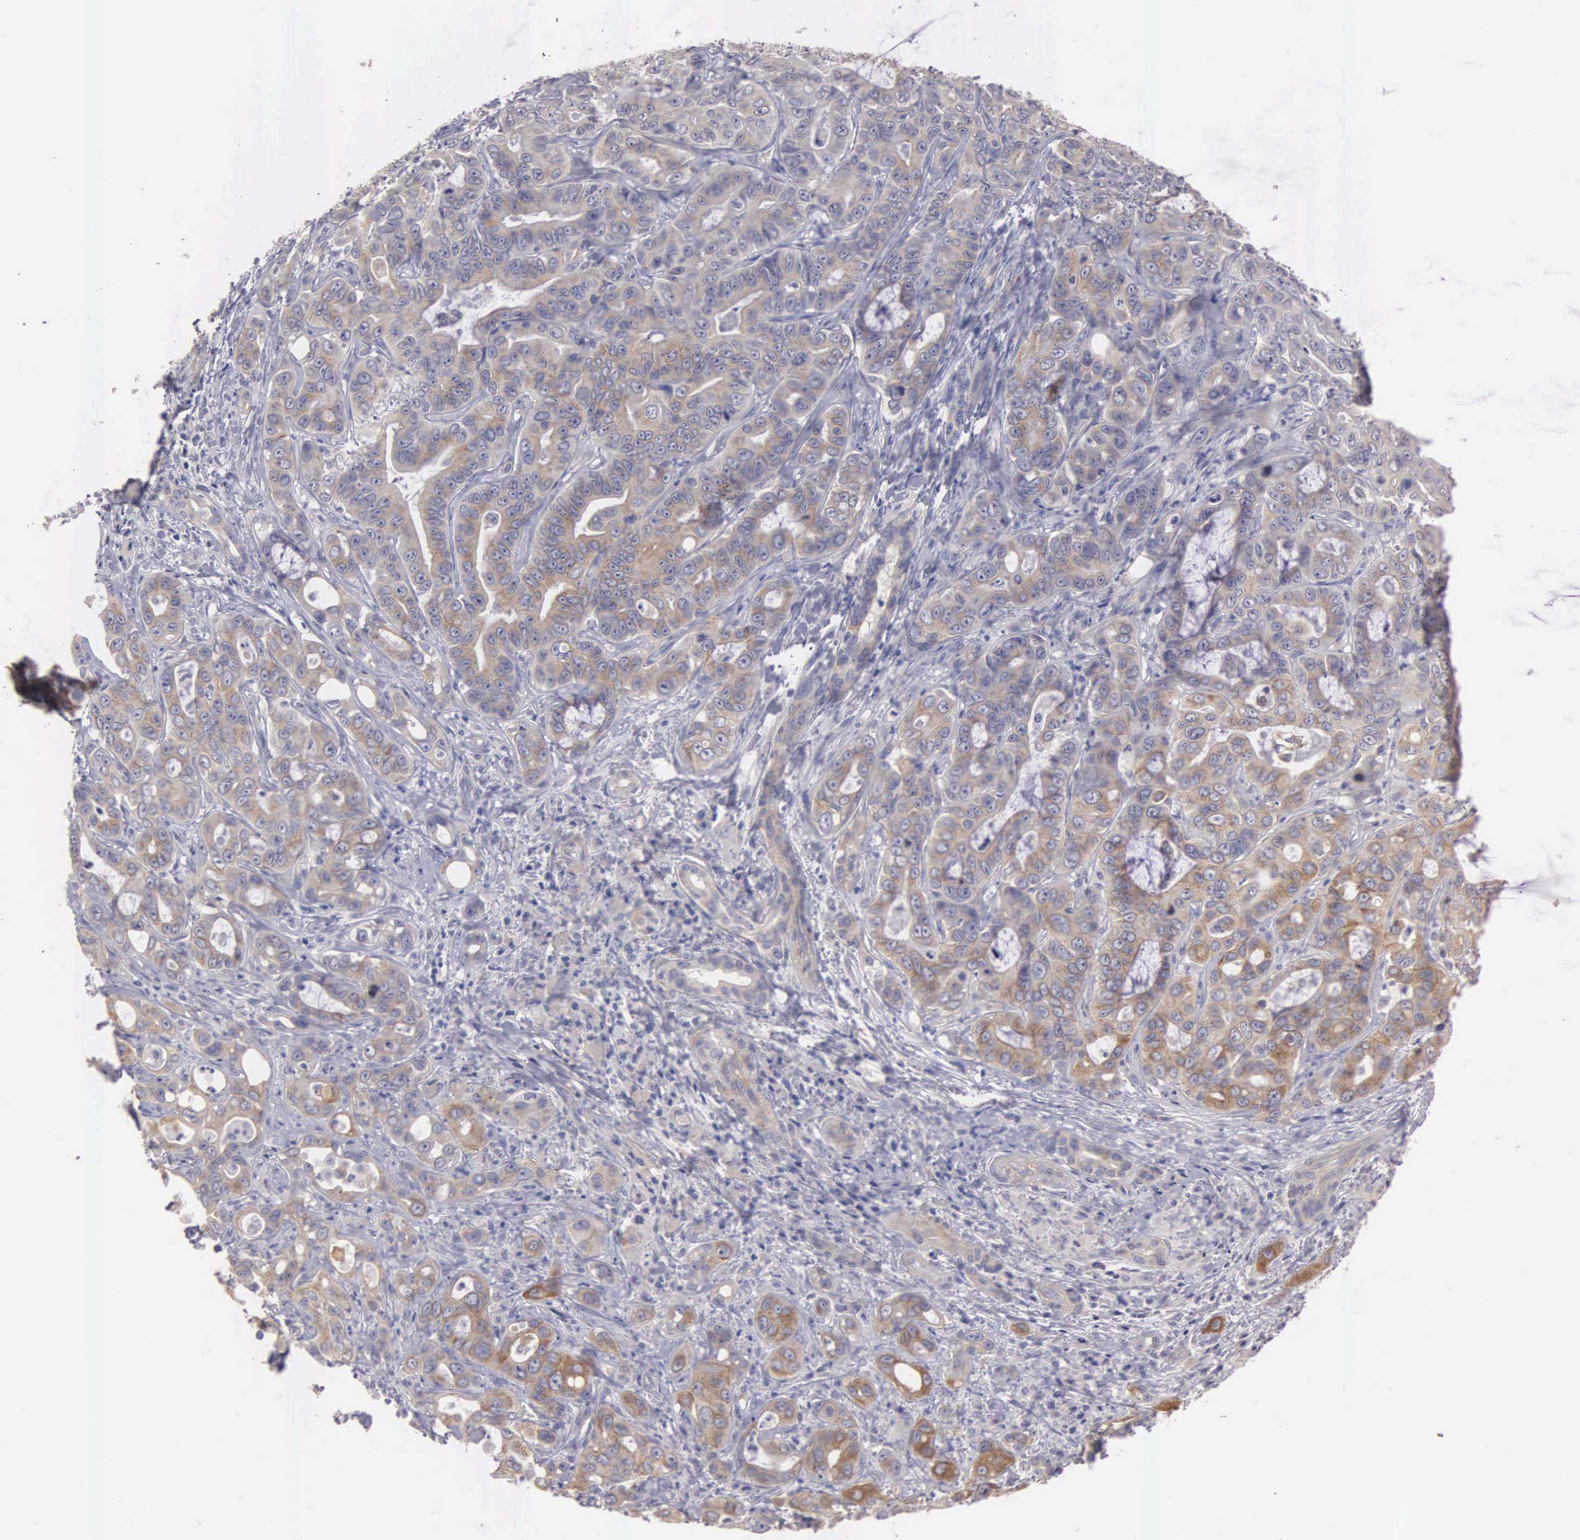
{"staining": {"intensity": "moderate", "quantity": ">75%", "location": "cytoplasmic/membranous"}, "tissue": "liver cancer", "cell_type": "Tumor cells", "image_type": "cancer", "snomed": [{"axis": "morphology", "description": "Cholangiocarcinoma"}, {"axis": "topography", "description": "Liver"}], "caption": "This is an image of IHC staining of liver cancer, which shows moderate expression in the cytoplasmic/membranous of tumor cells.", "gene": "CEP170B", "patient": {"sex": "female", "age": 79}}